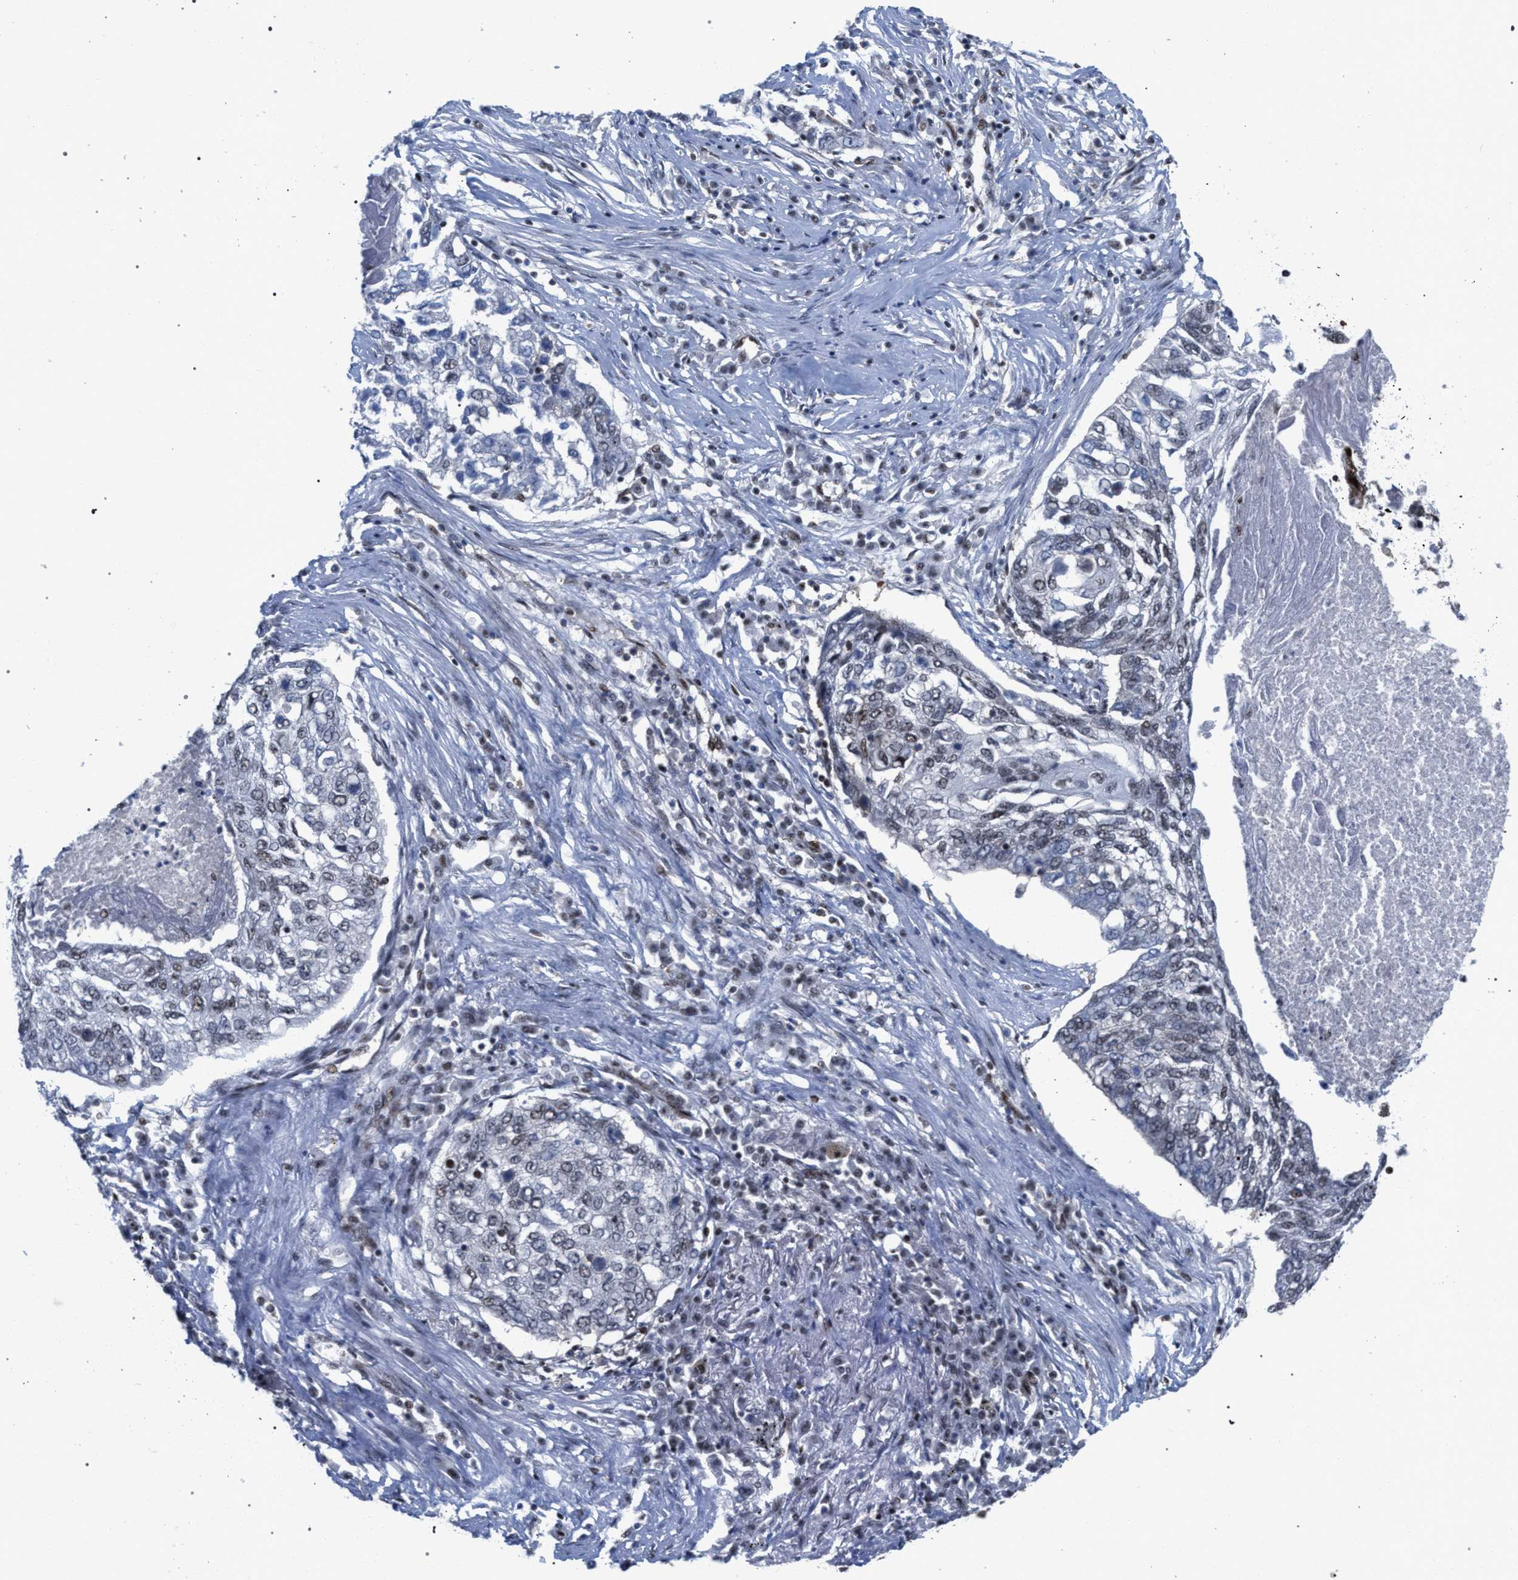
{"staining": {"intensity": "negative", "quantity": "none", "location": "none"}, "tissue": "lung cancer", "cell_type": "Tumor cells", "image_type": "cancer", "snomed": [{"axis": "morphology", "description": "Squamous cell carcinoma, NOS"}, {"axis": "topography", "description": "Lung"}], "caption": "Squamous cell carcinoma (lung) was stained to show a protein in brown. There is no significant positivity in tumor cells.", "gene": "SCAF4", "patient": {"sex": "female", "age": 63}}